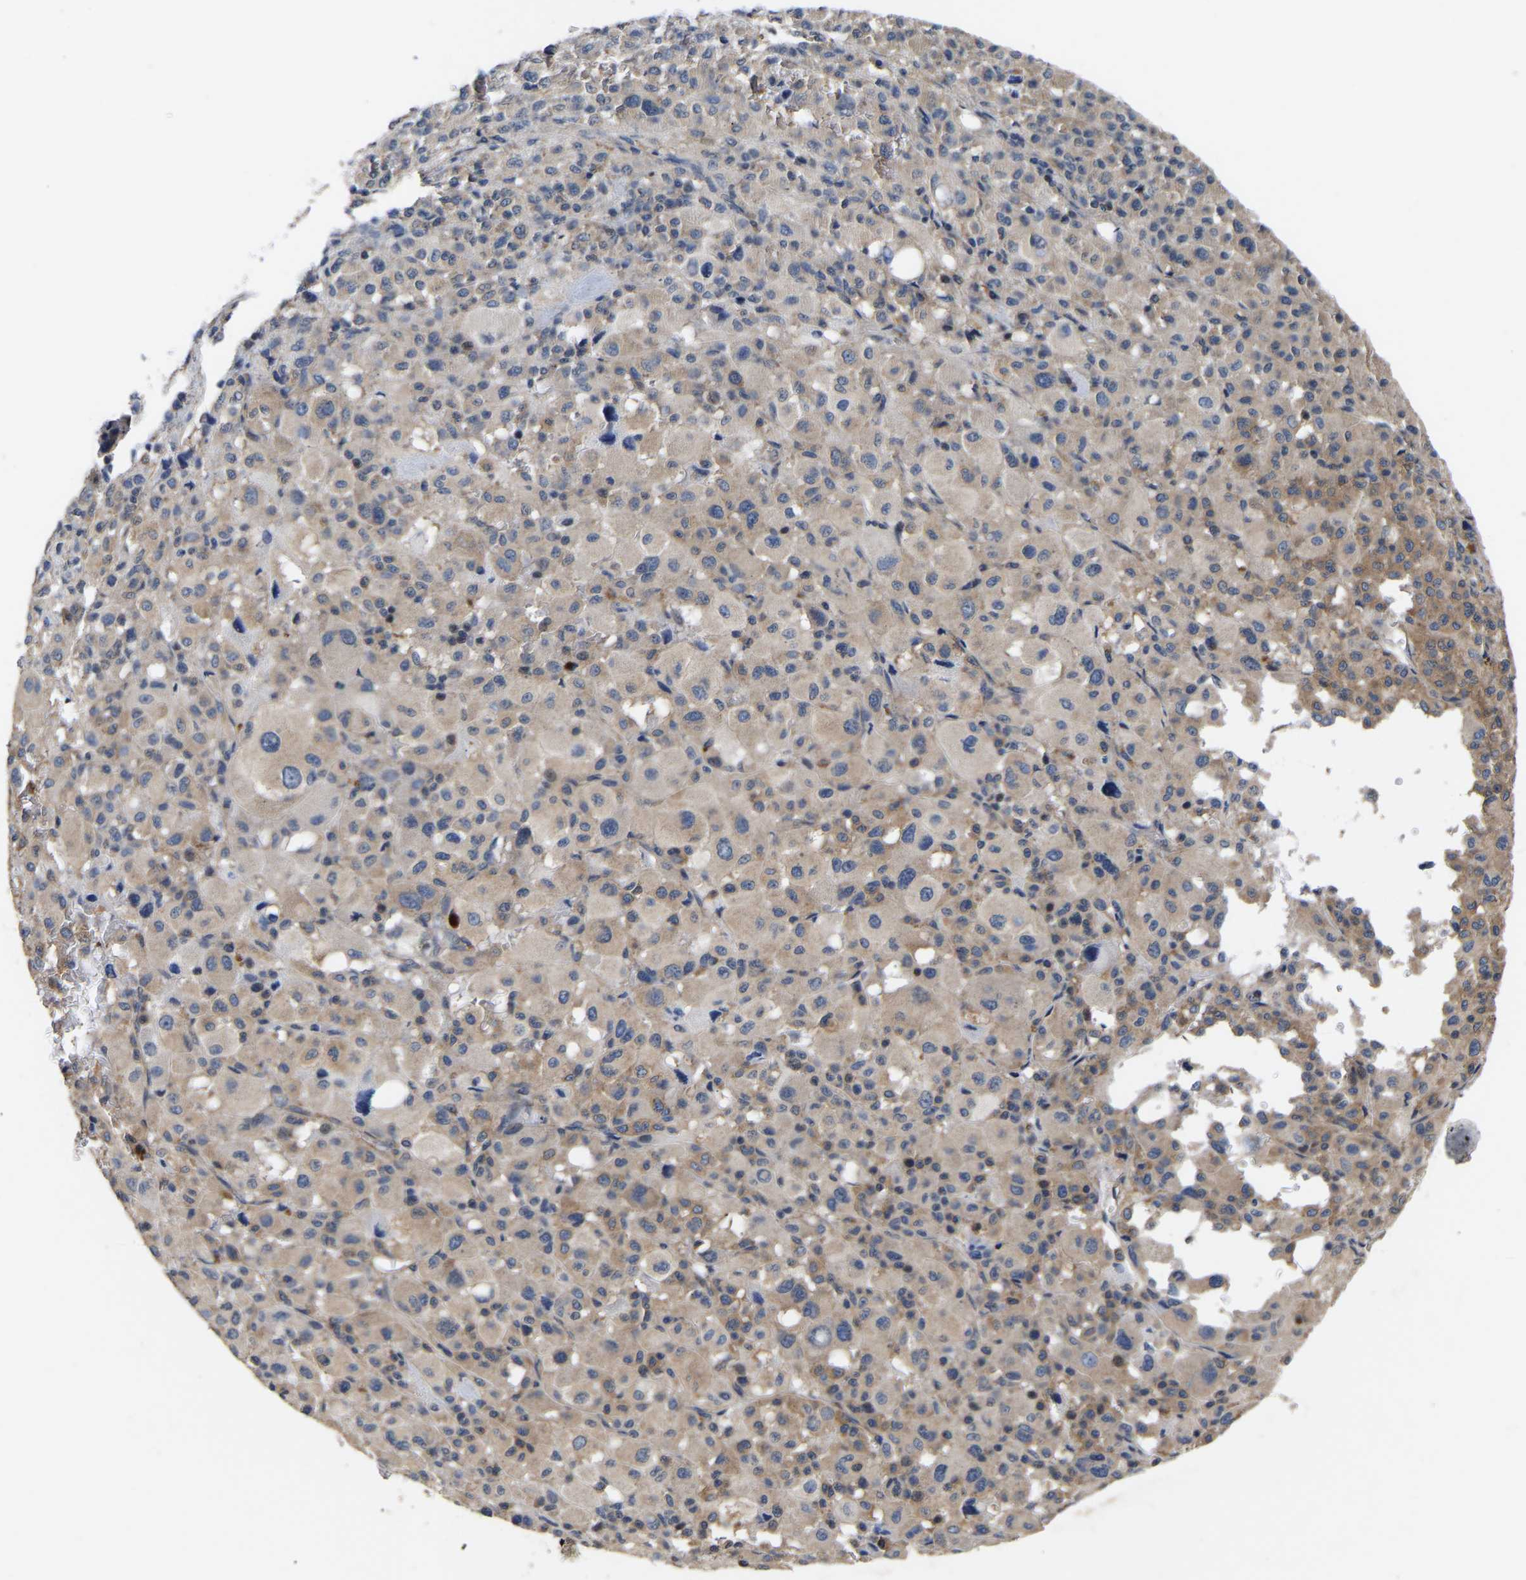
{"staining": {"intensity": "weak", "quantity": "<25%", "location": "cytoplasmic/membranous"}, "tissue": "melanoma", "cell_type": "Tumor cells", "image_type": "cancer", "snomed": [{"axis": "morphology", "description": "Malignant melanoma, Metastatic site"}, {"axis": "topography", "description": "Skin"}], "caption": "A high-resolution photomicrograph shows immunohistochemistry (IHC) staining of malignant melanoma (metastatic site), which displays no significant expression in tumor cells.", "gene": "AIMP2", "patient": {"sex": "female", "age": 74}}